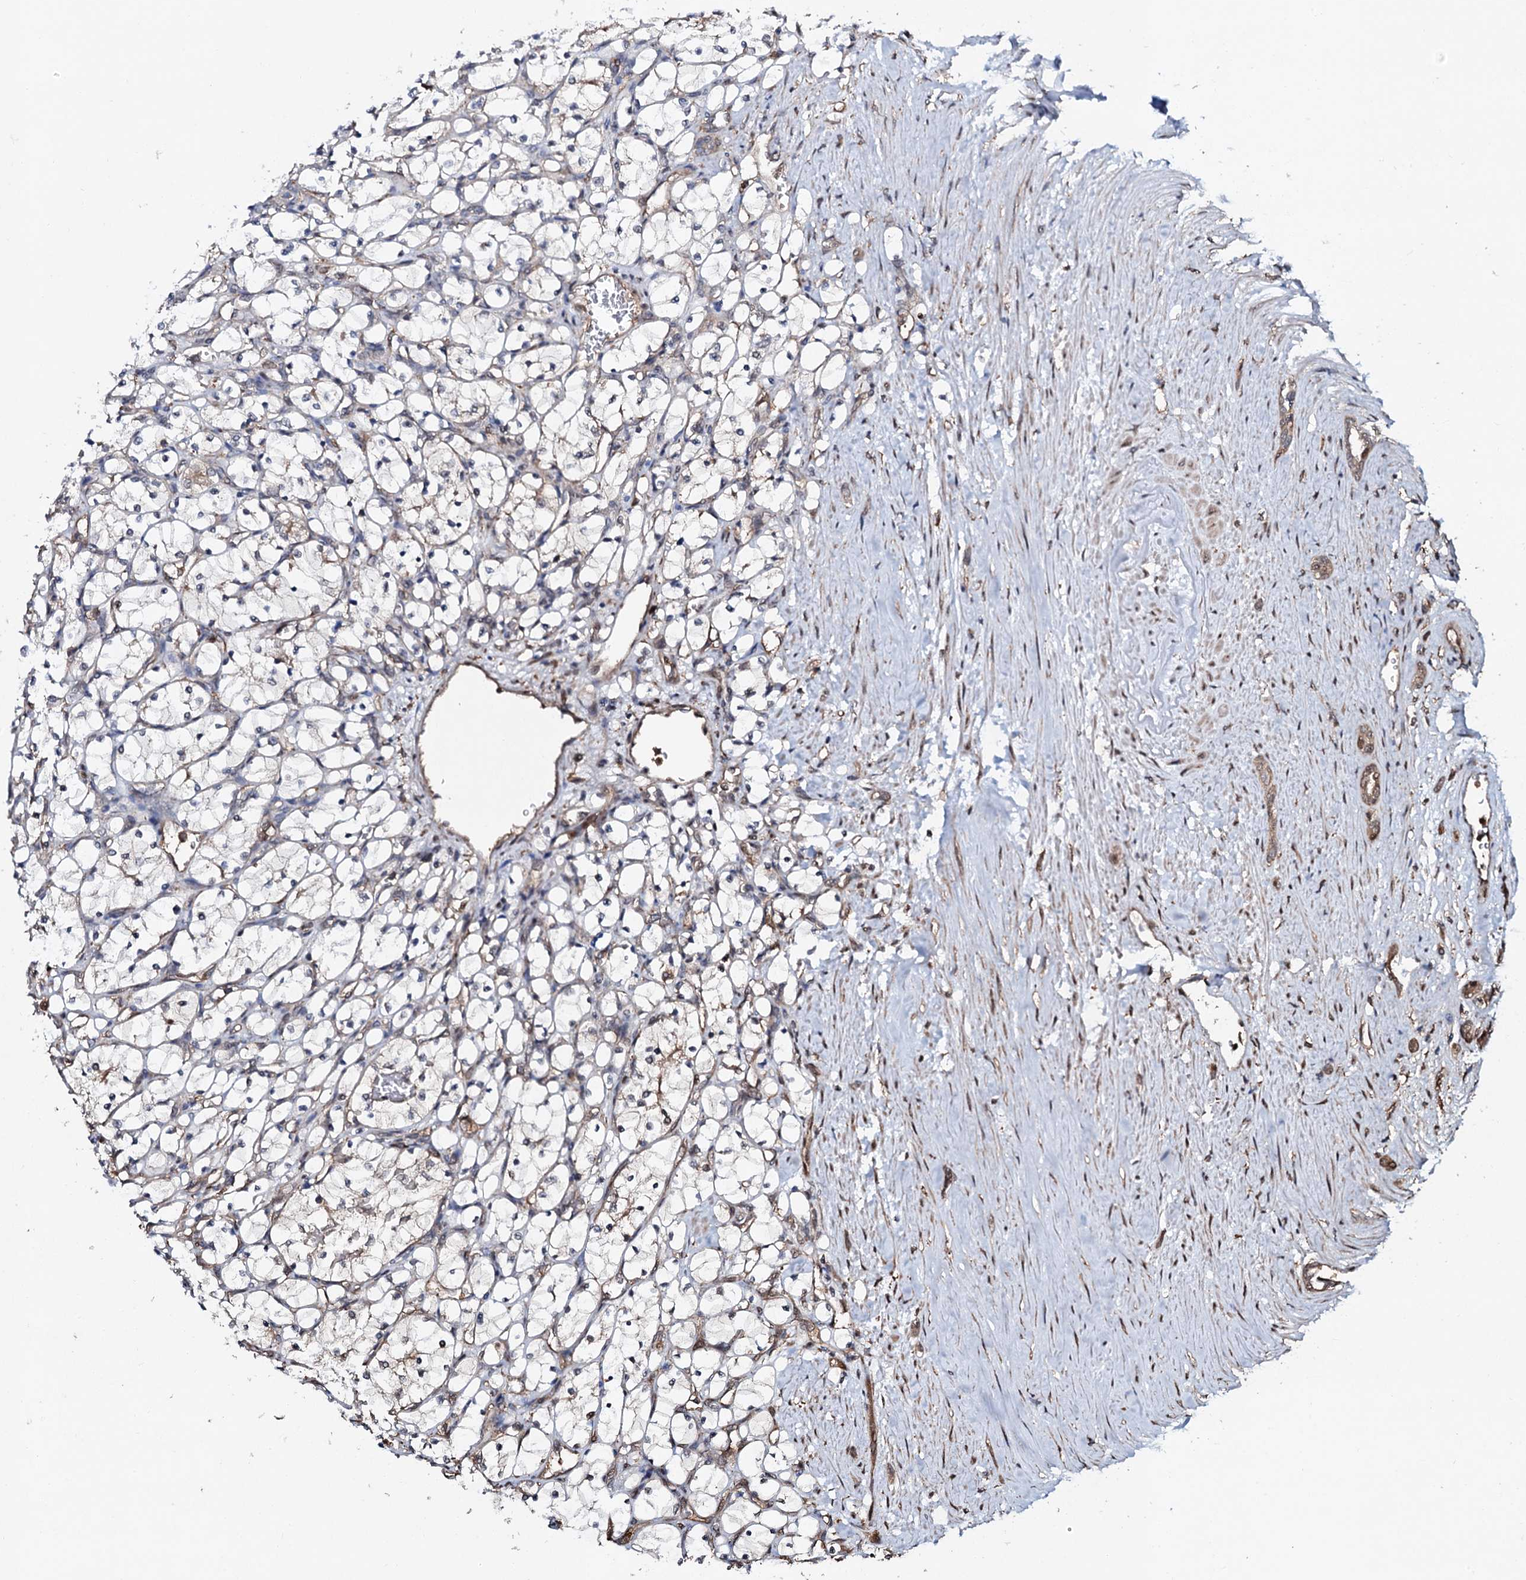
{"staining": {"intensity": "negative", "quantity": "none", "location": "none"}, "tissue": "renal cancer", "cell_type": "Tumor cells", "image_type": "cancer", "snomed": [{"axis": "morphology", "description": "Adenocarcinoma, NOS"}, {"axis": "topography", "description": "Kidney"}], "caption": "IHC image of neoplastic tissue: renal cancer (adenocarcinoma) stained with DAB (3,3'-diaminobenzidine) displays no significant protein positivity in tumor cells.", "gene": "COG6", "patient": {"sex": "female", "age": 69}}